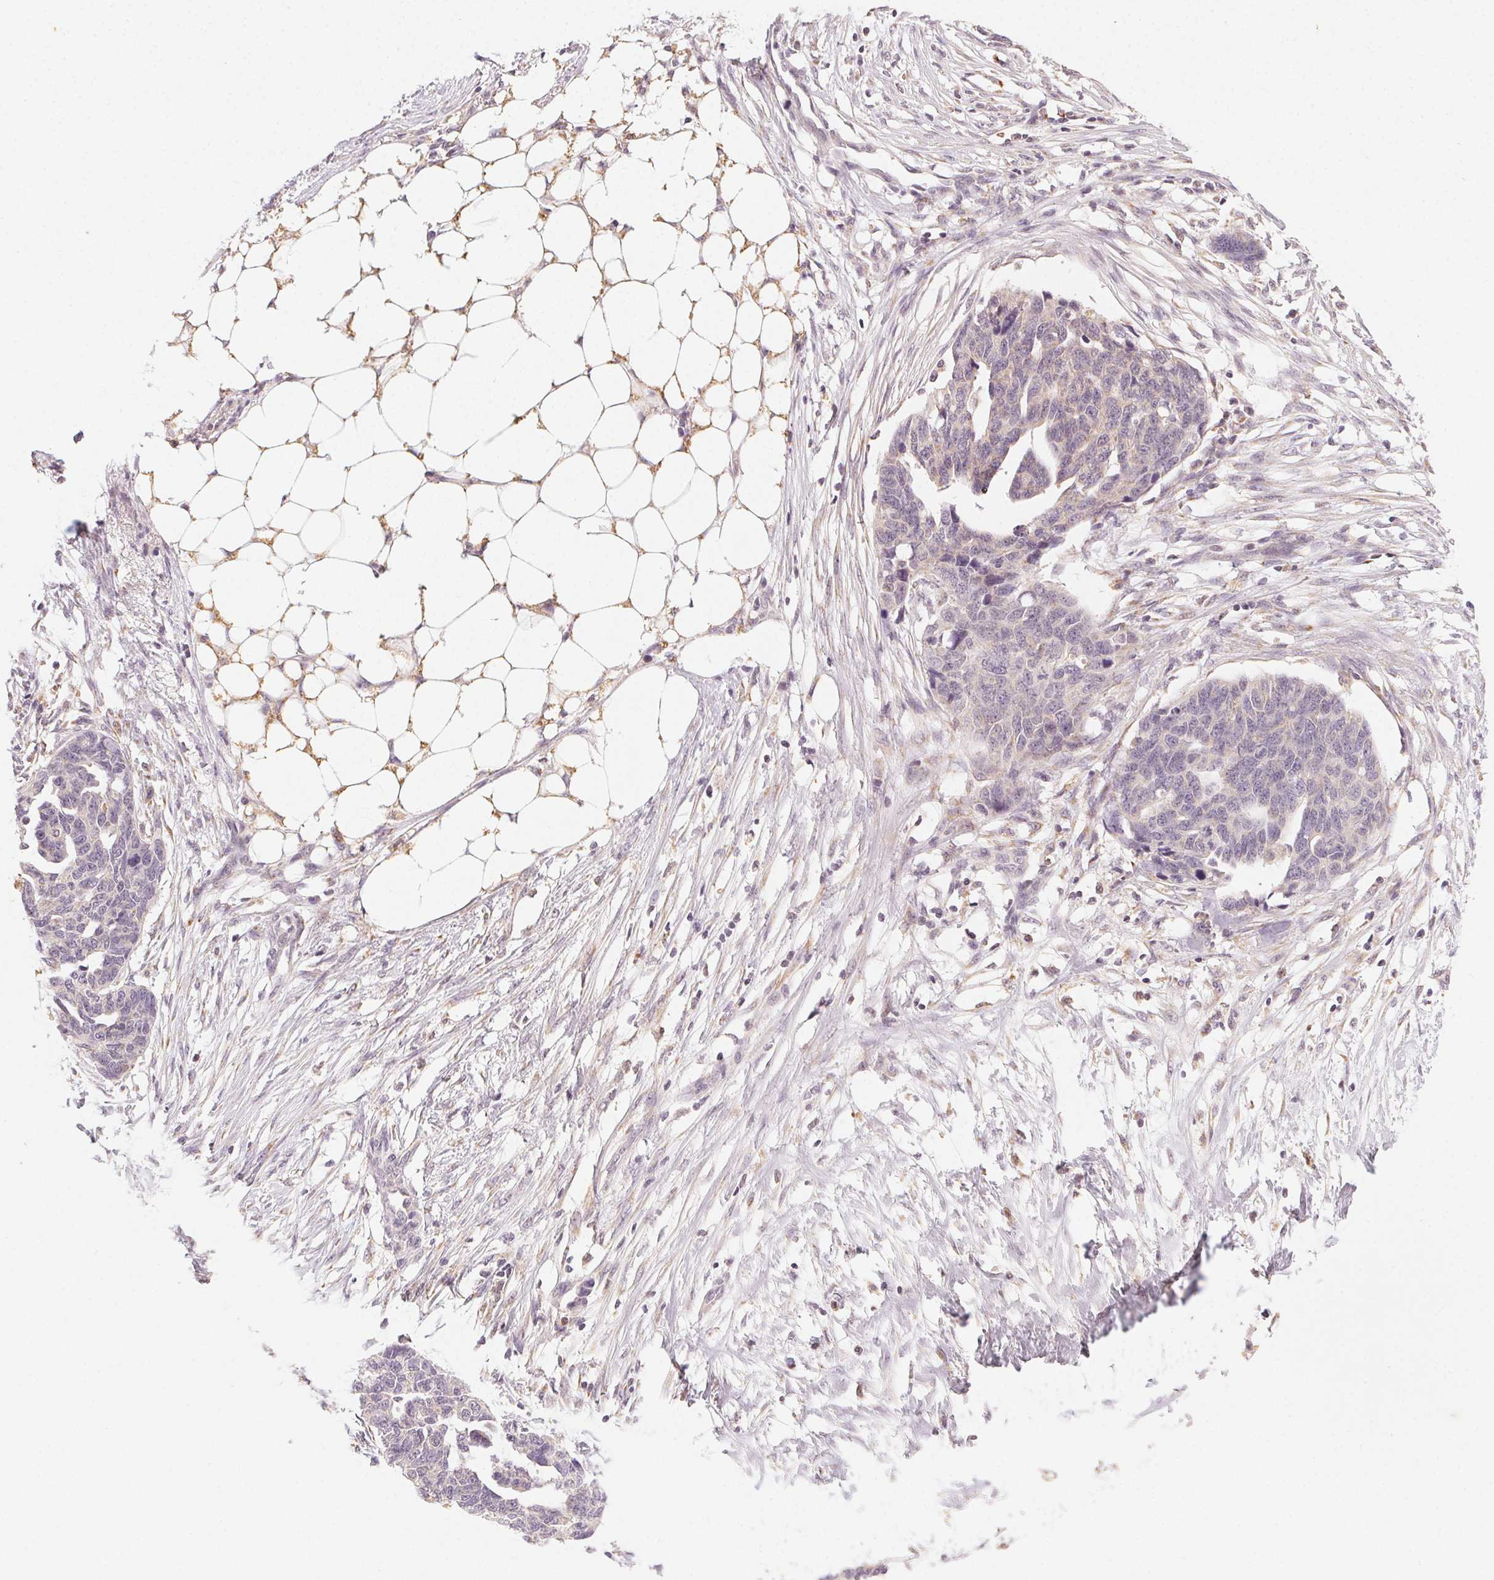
{"staining": {"intensity": "negative", "quantity": "none", "location": "none"}, "tissue": "ovarian cancer", "cell_type": "Tumor cells", "image_type": "cancer", "snomed": [{"axis": "morphology", "description": "Cystadenocarcinoma, serous, NOS"}, {"axis": "topography", "description": "Ovary"}], "caption": "Immunohistochemical staining of ovarian serous cystadenocarcinoma reveals no significant expression in tumor cells.", "gene": "NCOA4", "patient": {"sex": "female", "age": 69}}